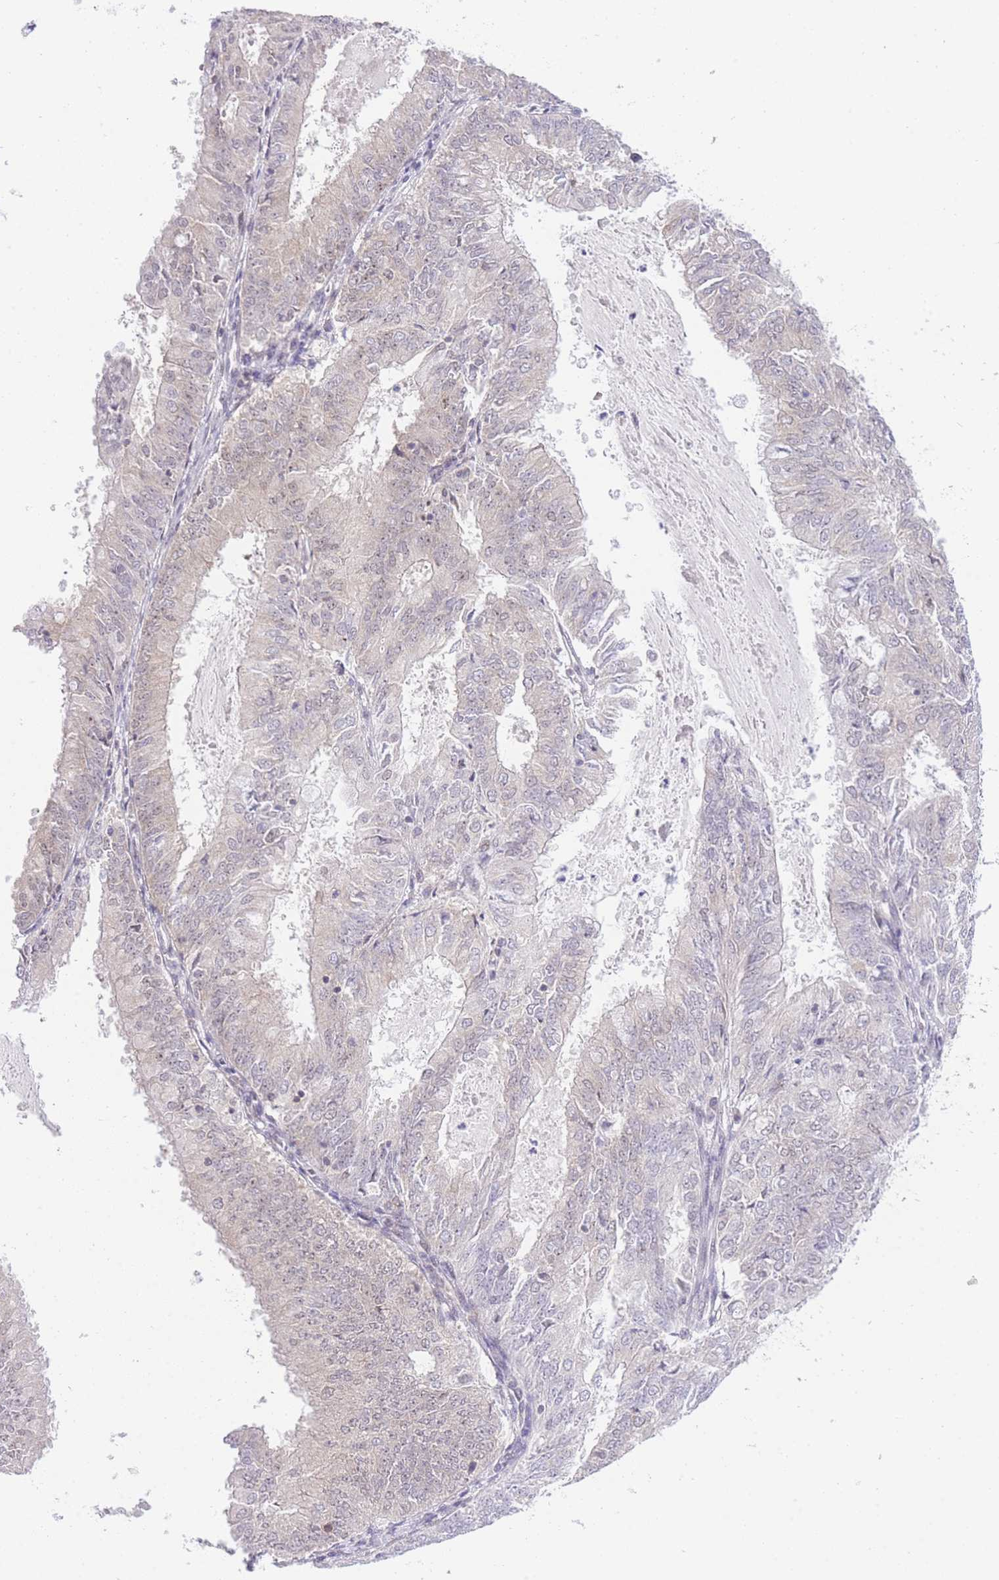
{"staining": {"intensity": "negative", "quantity": "none", "location": "none"}, "tissue": "endometrial cancer", "cell_type": "Tumor cells", "image_type": "cancer", "snomed": [{"axis": "morphology", "description": "Adenocarcinoma, NOS"}, {"axis": "topography", "description": "Endometrium"}], "caption": "Tumor cells are negative for brown protein staining in endometrial cancer (adenocarcinoma).", "gene": "STK39", "patient": {"sex": "female", "age": 57}}